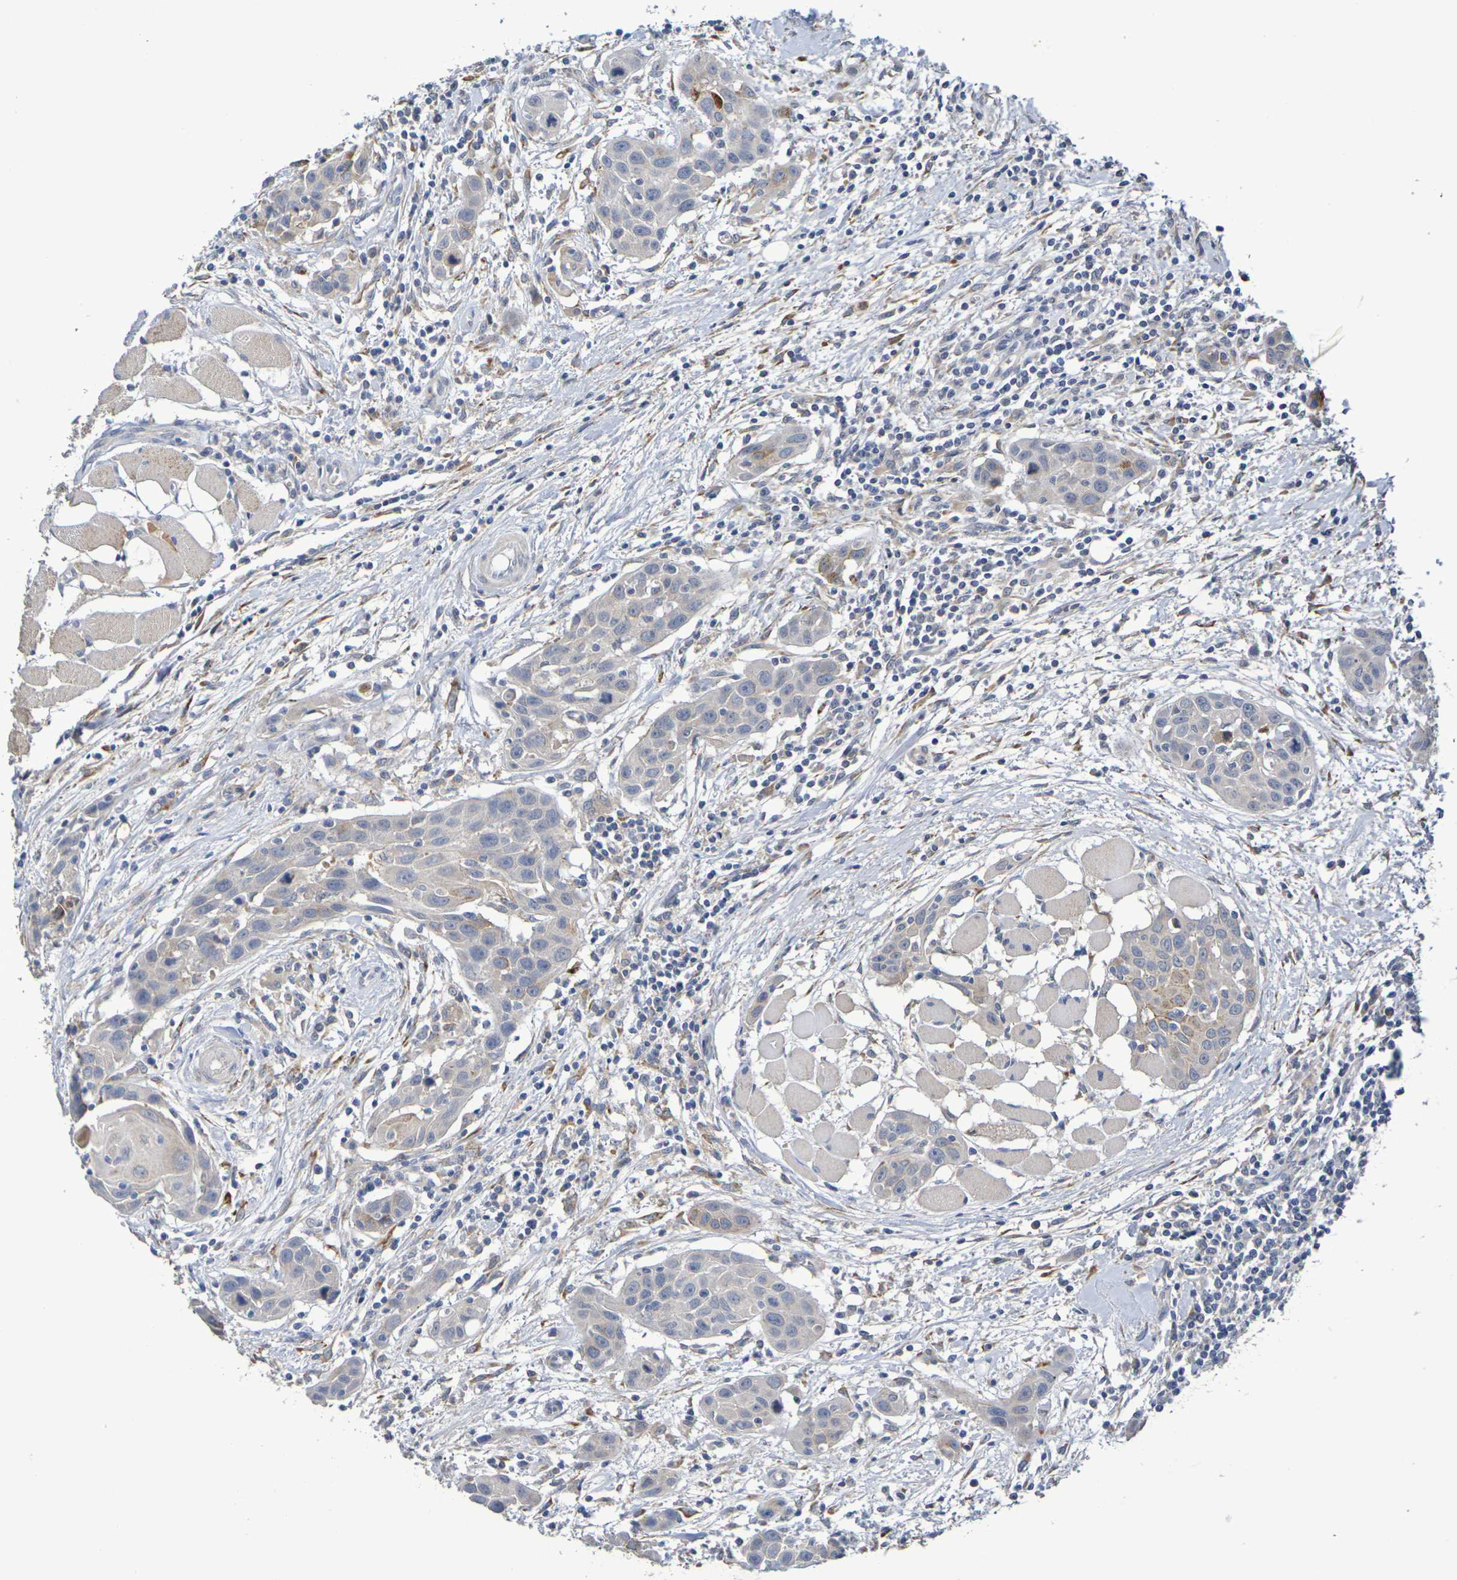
{"staining": {"intensity": "negative", "quantity": "none", "location": "none"}, "tissue": "head and neck cancer", "cell_type": "Tumor cells", "image_type": "cancer", "snomed": [{"axis": "morphology", "description": "Squamous cell carcinoma, NOS"}, {"axis": "topography", "description": "Oral tissue"}, {"axis": "topography", "description": "Head-Neck"}], "caption": "DAB immunohistochemical staining of human head and neck cancer (squamous cell carcinoma) displays no significant staining in tumor cells. (Immunohistochemistry, brightfield microscopy, high magnification).", "gene": "SDC4", "patient": {"sex": "female", "age": 50}}